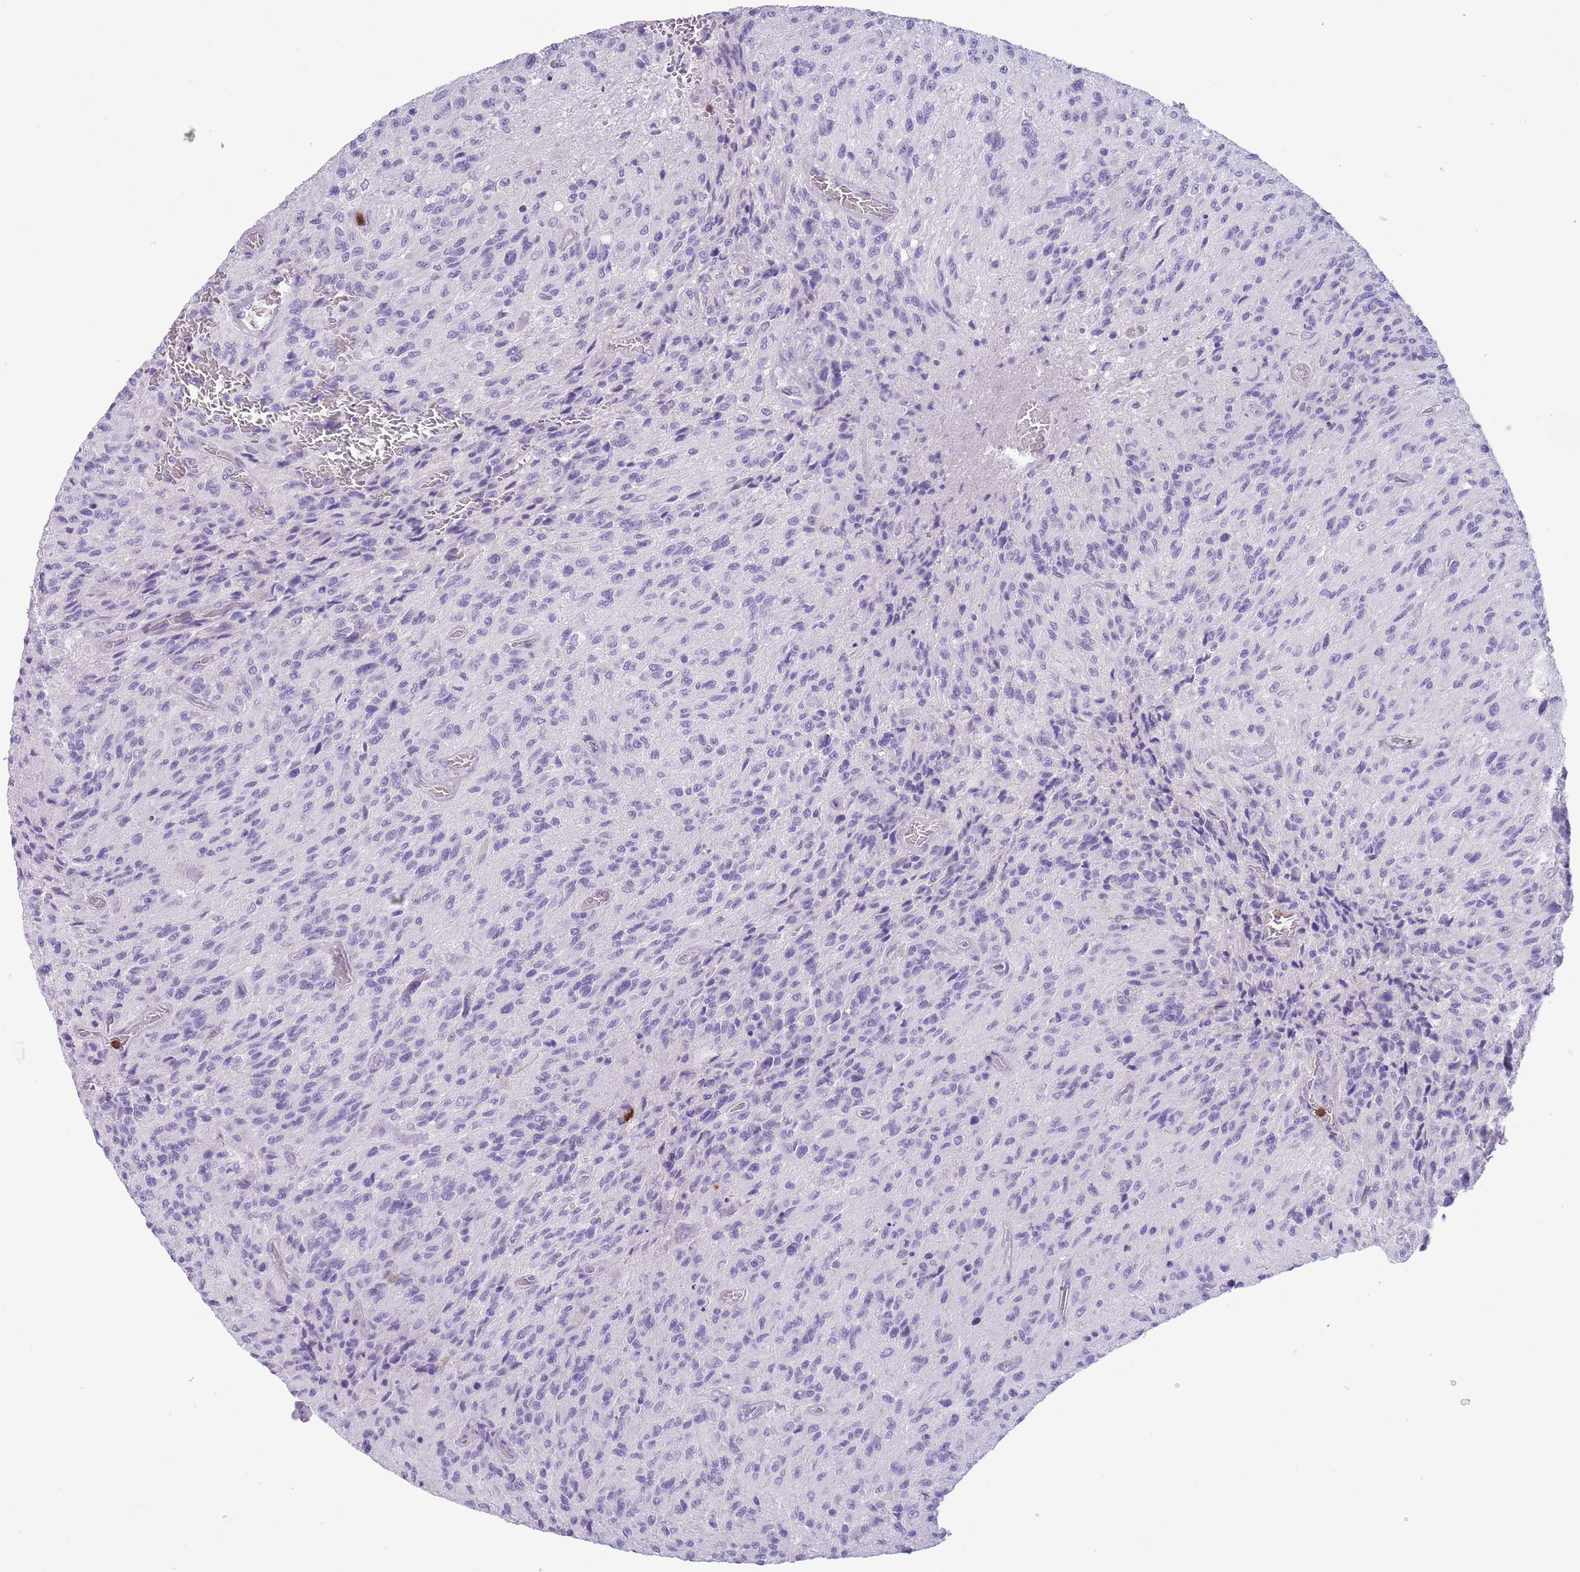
{"staining": {"intensity": "negative", "quantity": "none", "location": "none"}, "tissue": "glioma", "cell_type": "Tumor cells", "image_type": "cancer", "snomed": [{"axis": "morphology", "description": "Normal tissue, NOS"}, {"axis": "morphology", "description": "Glioma, malignant, High grade"}, {"axis": "topography", "description": "Cerebral cortex"}], "caption": "A histopathology image of glioma stained for a protein displays no brown staining in tumor cells. (Brightfield microscopy of DAB IHC at high magnification).", "gene": "OR6M1", "patient": {"sex": "male", "age": 56}}